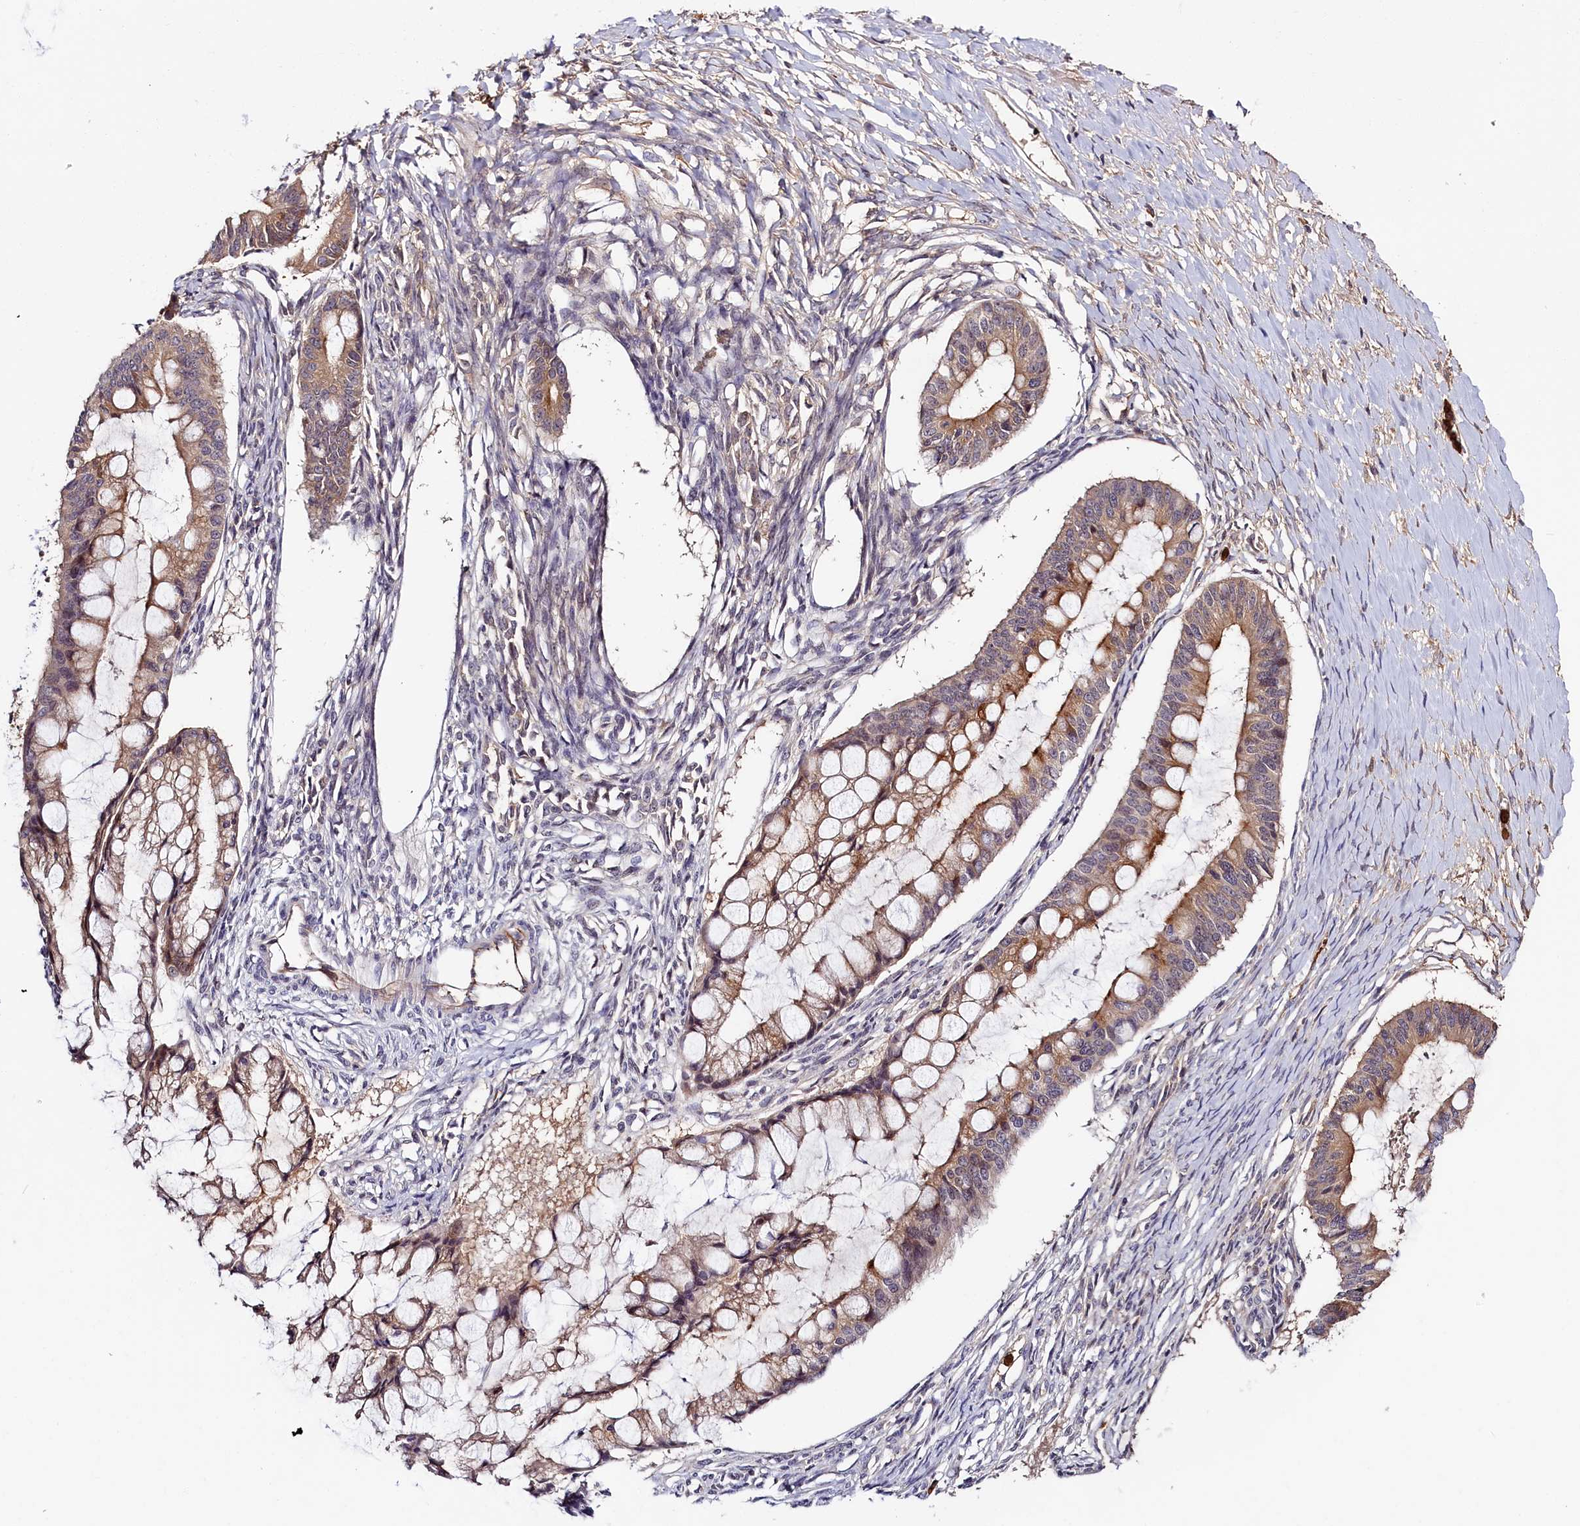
{"staining": {"intensity": "moderate", "quantity": ">75%", "location": "cytoplasmic/membranous"}, "tissue": "ovarian cancer", "cell_type": "Tumor cells", "image_type": "cancer", "snomed": [{"axis": "morphology", "description": "Cystadenocarcinoma, mucinous, NOS"}, {"axis": "topography", "description": "Ovary"}], "caption": "Mucinous cystadenocarcinoma (ovarian) stained with IHC demonstrates moderate cytoplasmic/membranous positivity in approximately >75% of tumor cells.", "gene": "ADGRD1", "patient": {"sex": "female", "age": 73}}